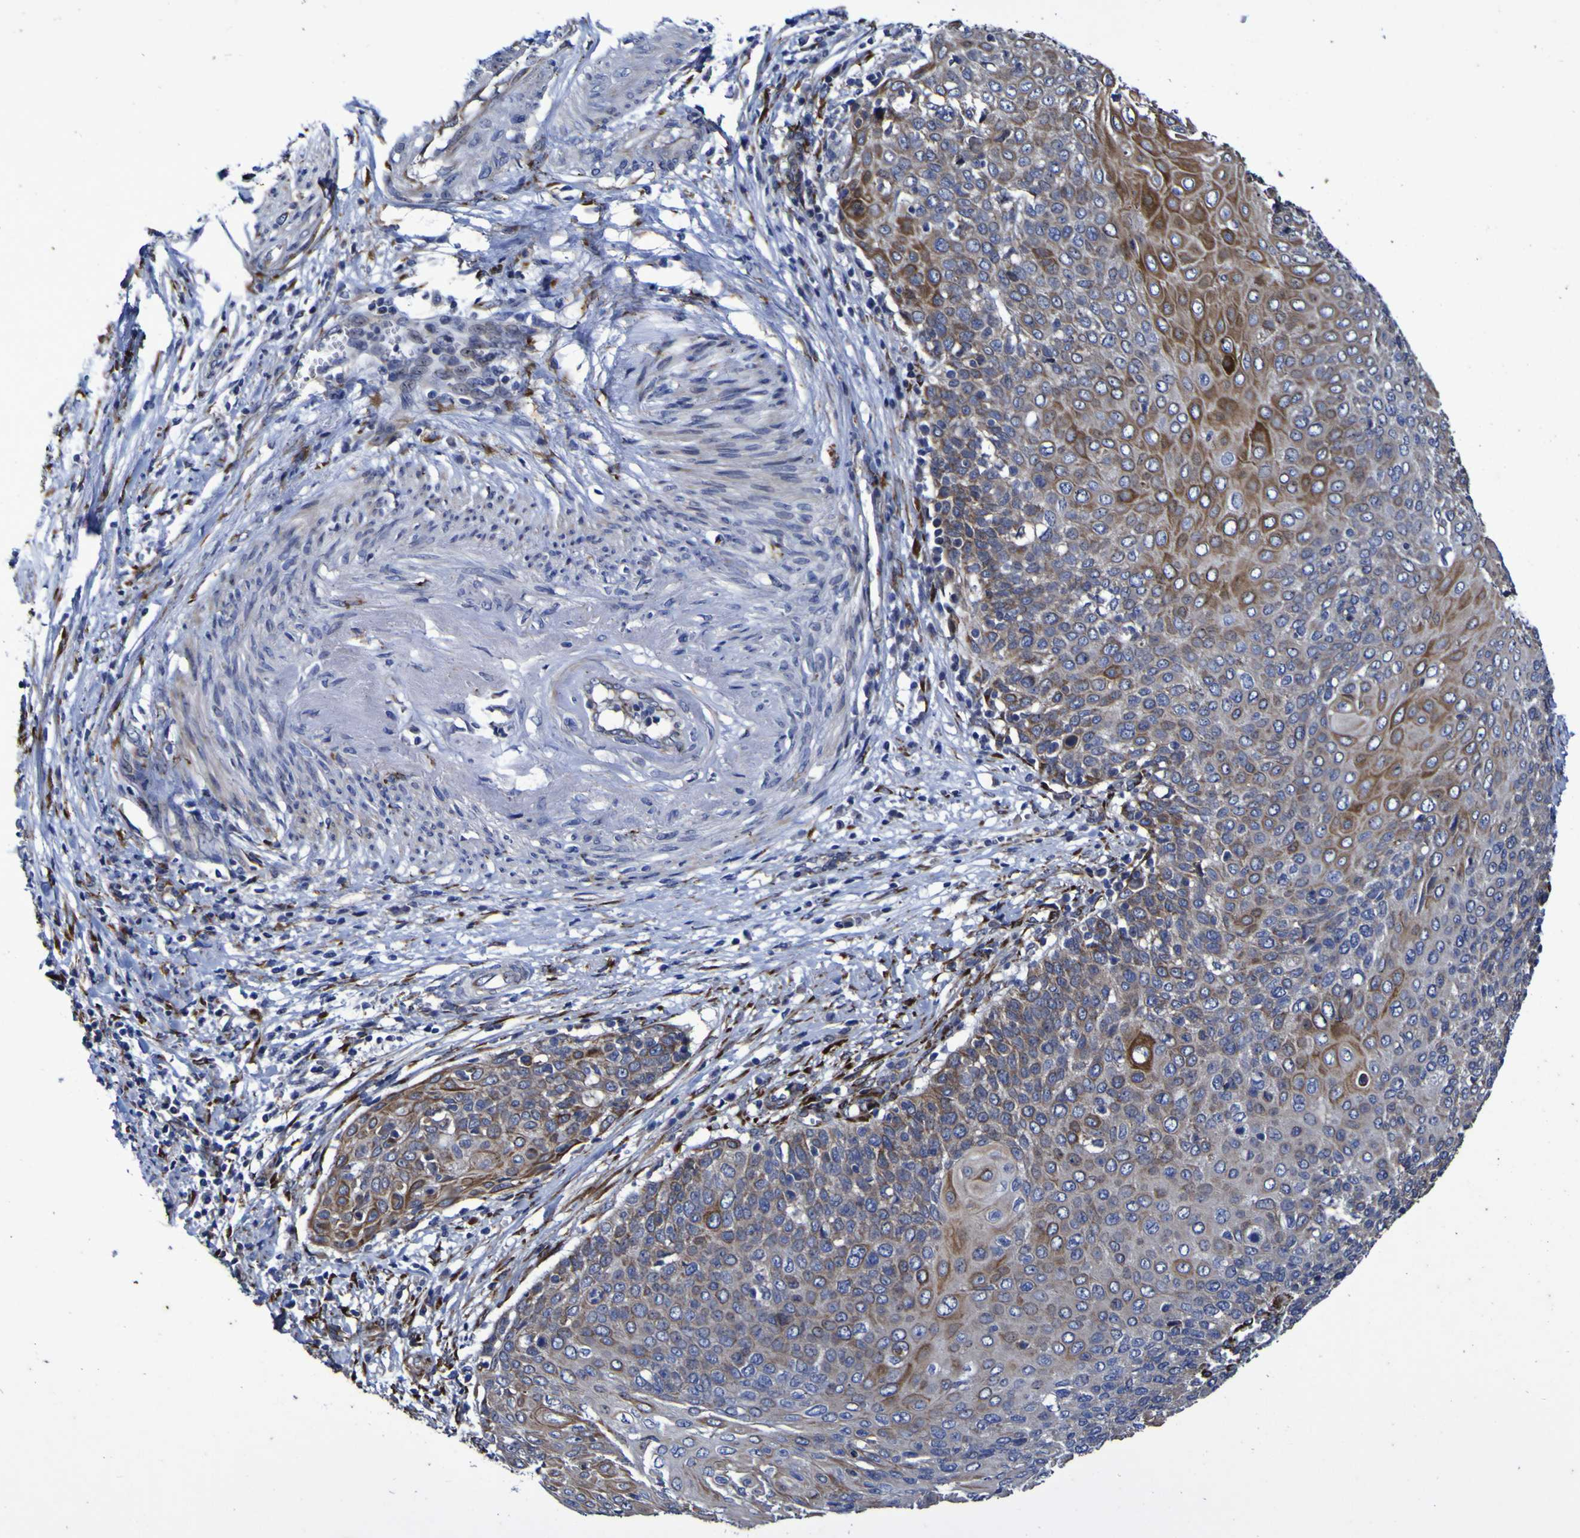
{"staining": {"intensity": "moderate", "quantity": "25%-75%", "location": "cytoplasmic/membranous"}, "tissue": "cervical cancer", "cell_type": "Tumor cells", "image_type": "cancer", "snomed": [{"axis": "morphology", "description": "Squamous cell carcinoma, NOS"}, {"axis": "topography", "description": "Cervix"}], "caption": "DAB immunohistochemical staining of human squamous cell carcinoma (cervical) exhibits moderate cytoplasmic/membranous protein expression in about 25%-75% of tumor cells. The staining is performed using DAB (3,3'-diaminobenzidine) brown chromogen to label protein expression. The nuclei are counter-stained blue using hematoxylin.", "gene": "P3H1", "patient": {"sex": "female", "age": 39}}